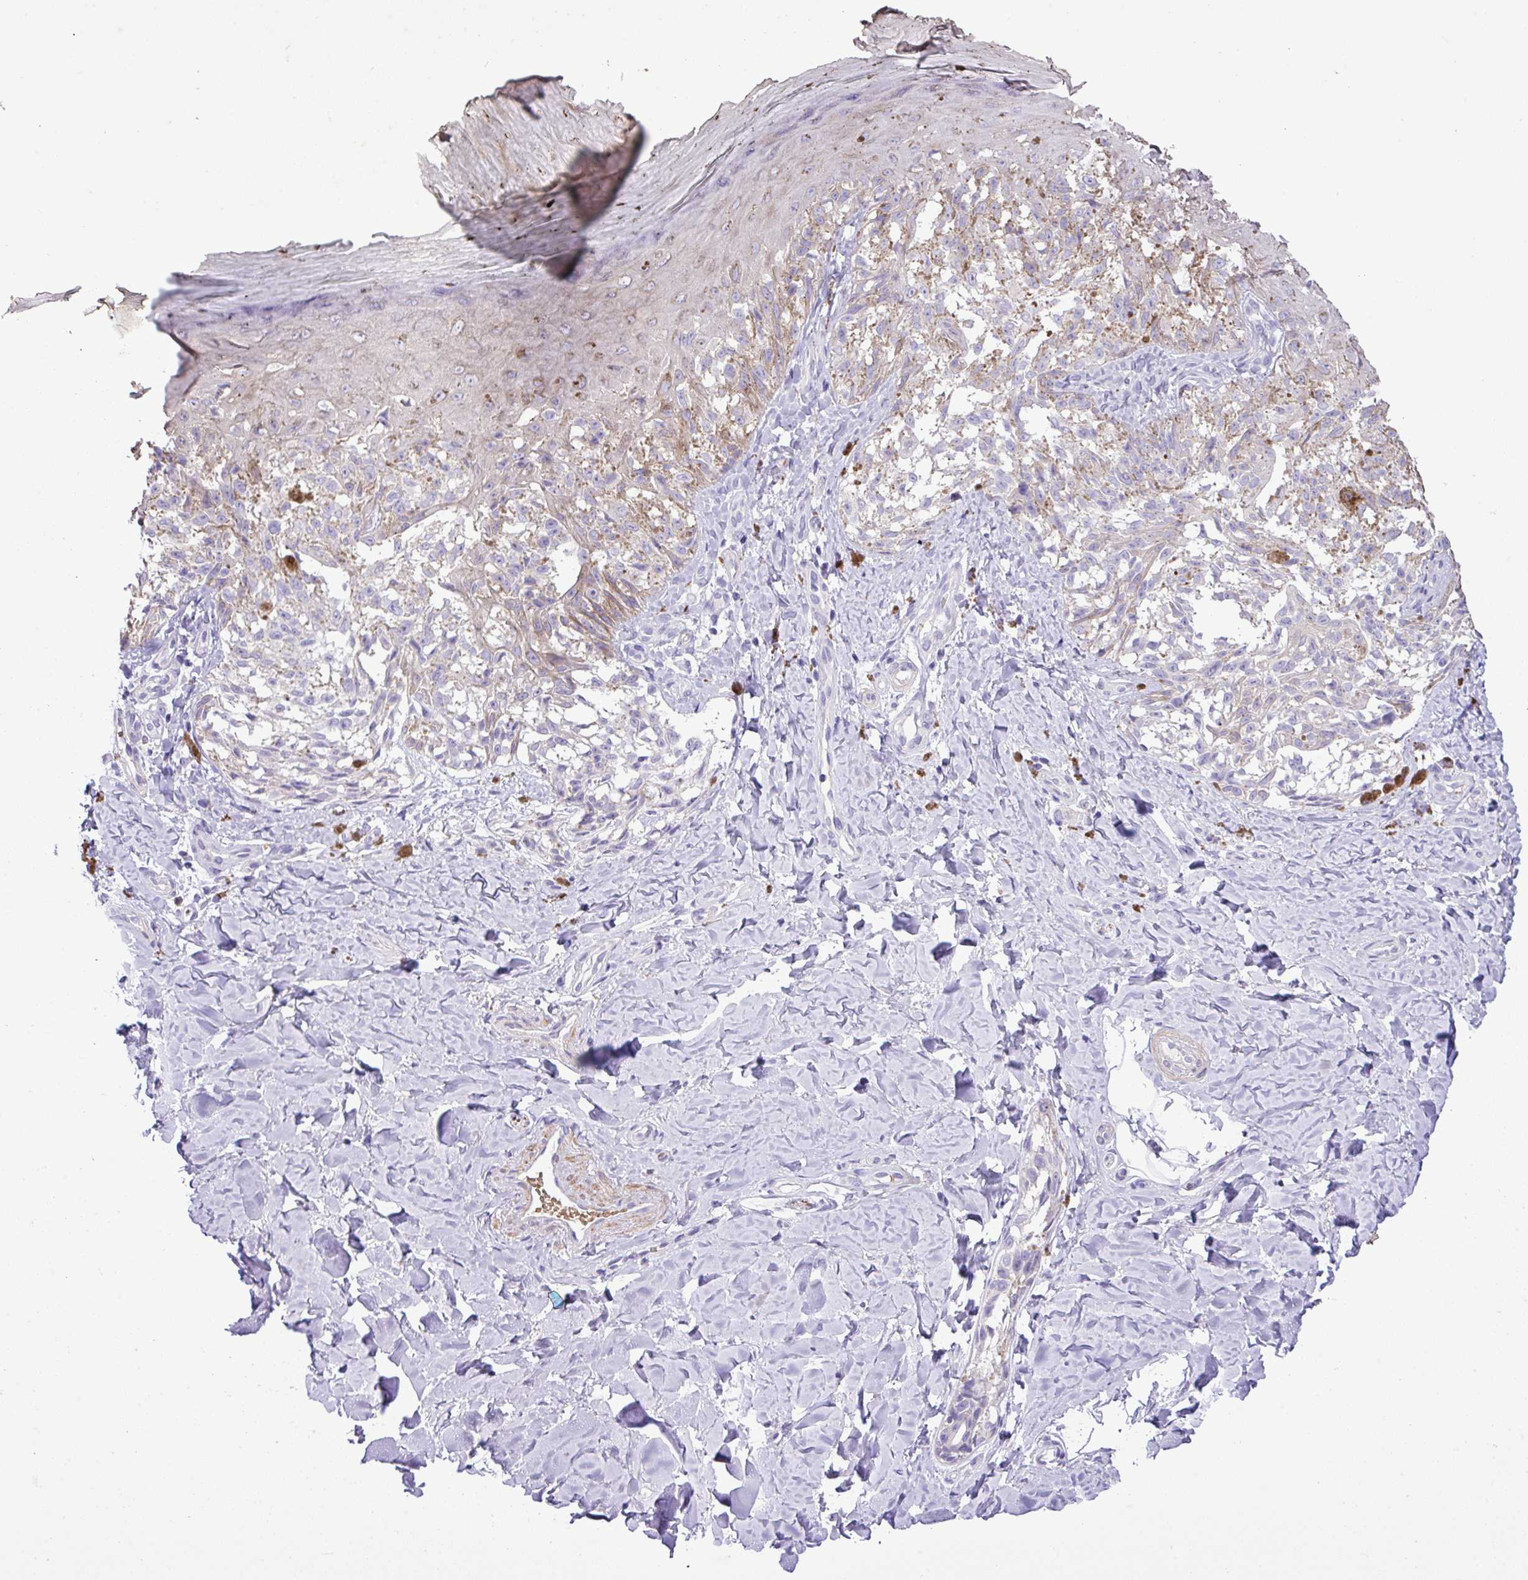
{"staining": {"intensity": "negative", "quantity": "none", "location": "none"}, "tissue": "melanoma", "cell_type": "Tumor cells", "image_type": "cancer", "snomed": [{"axis": "morphology", "description": "Malignant melanoma, NOS"}, {"axis": "topography", "description": "Skin"}], "caption": "Tumor cells show no significant protein staining in melanoma.", "gene": "MGAT4B", "patient": {"sex": "female", "age": 65}}